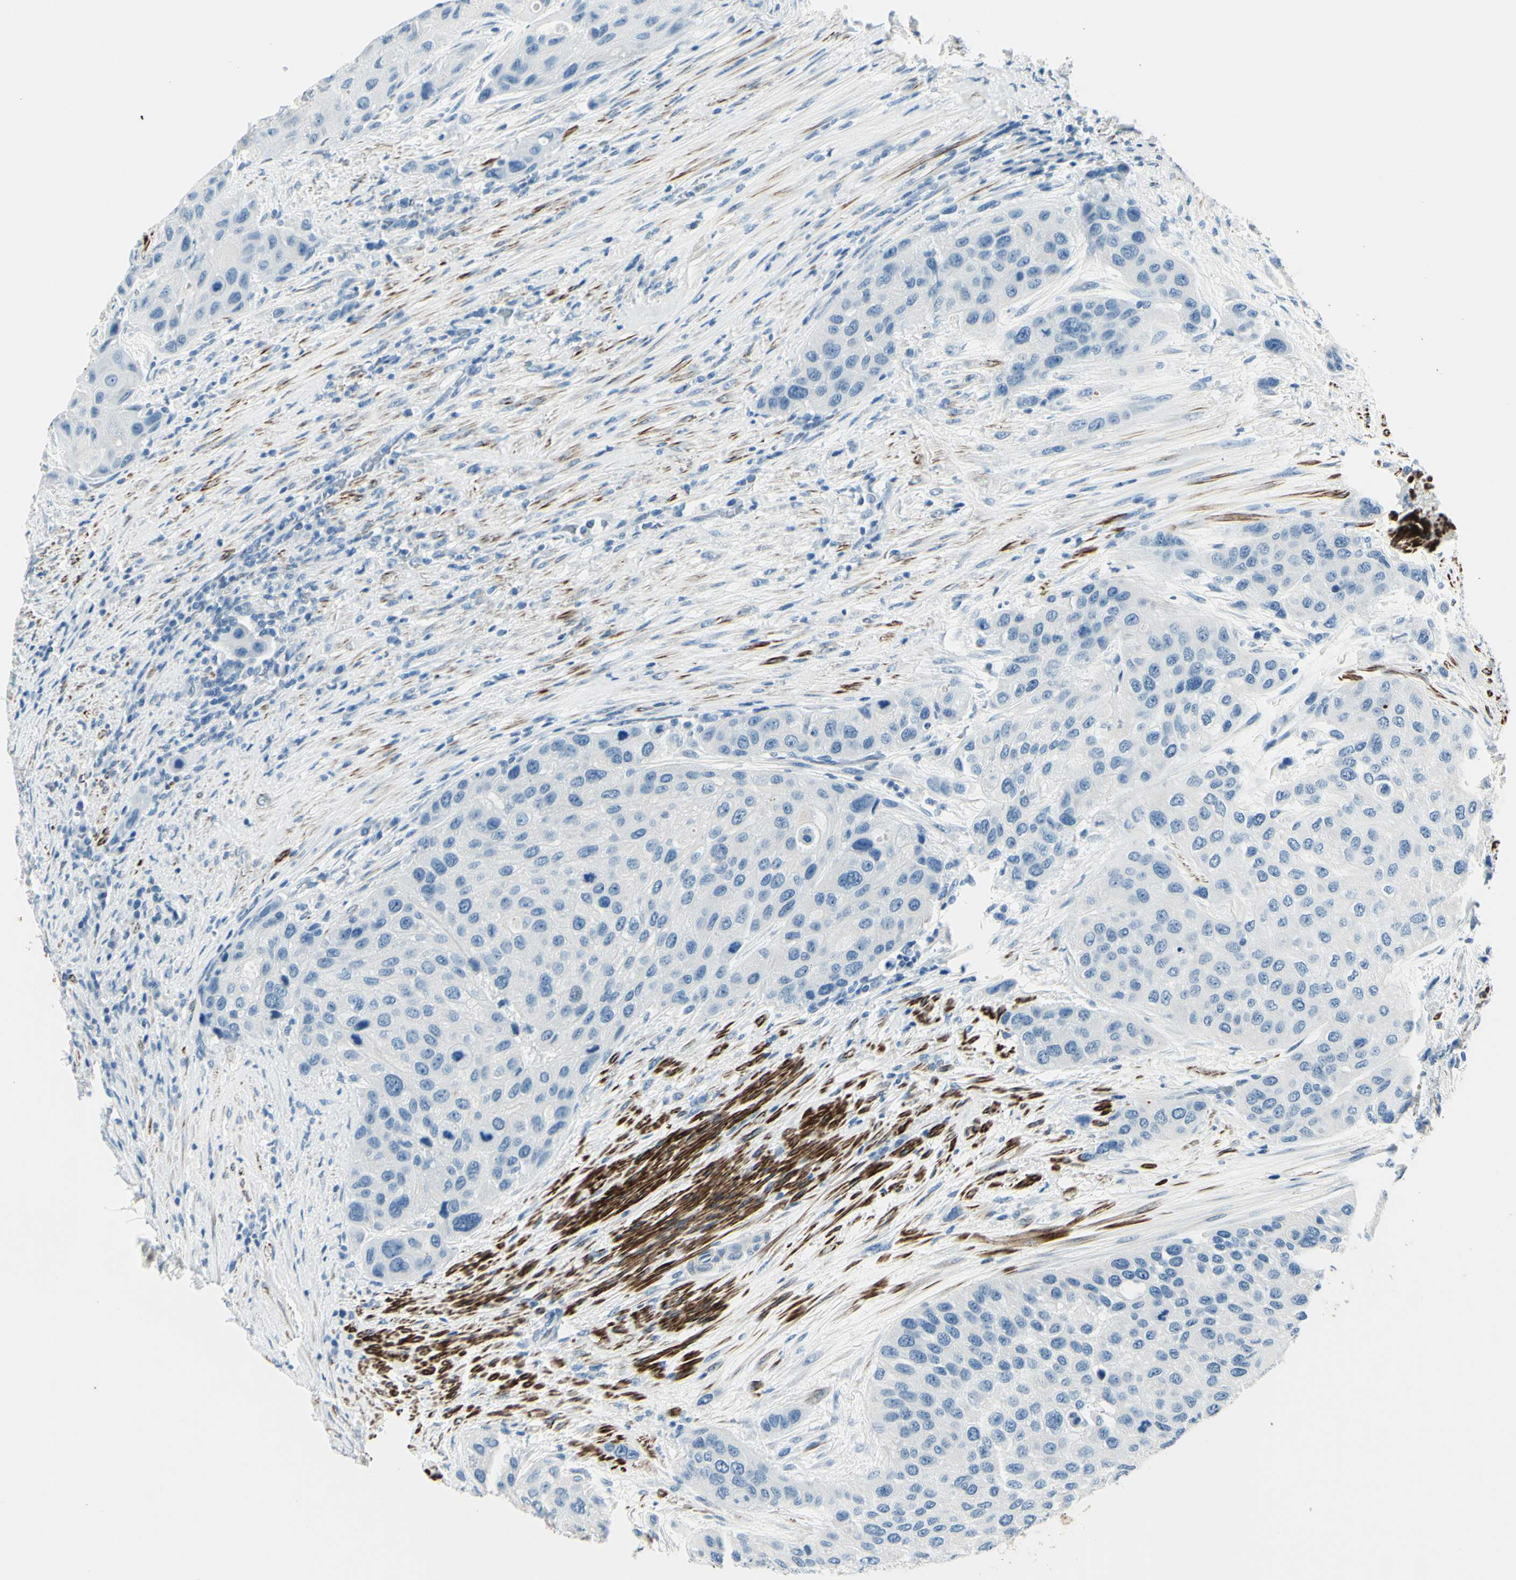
{"staining": {"intensity": "negative", "quantity": "none", "location": "none"}, "tissue": "urothelial cancer", "cell_type": "Tumor cells", "image_type": "cancer", "snomed": [{"axis": "morphology", "description": "Urothelial carcinoma, High grade"}, {"axis": "topography", "description": "Urinary bladder"}], "caption": "Tumor cells are negative for protein expression in human urothelial carcinoma (high-grade).", "gene": "CDH15", "patient": {"sex": "female", "age": 56}}